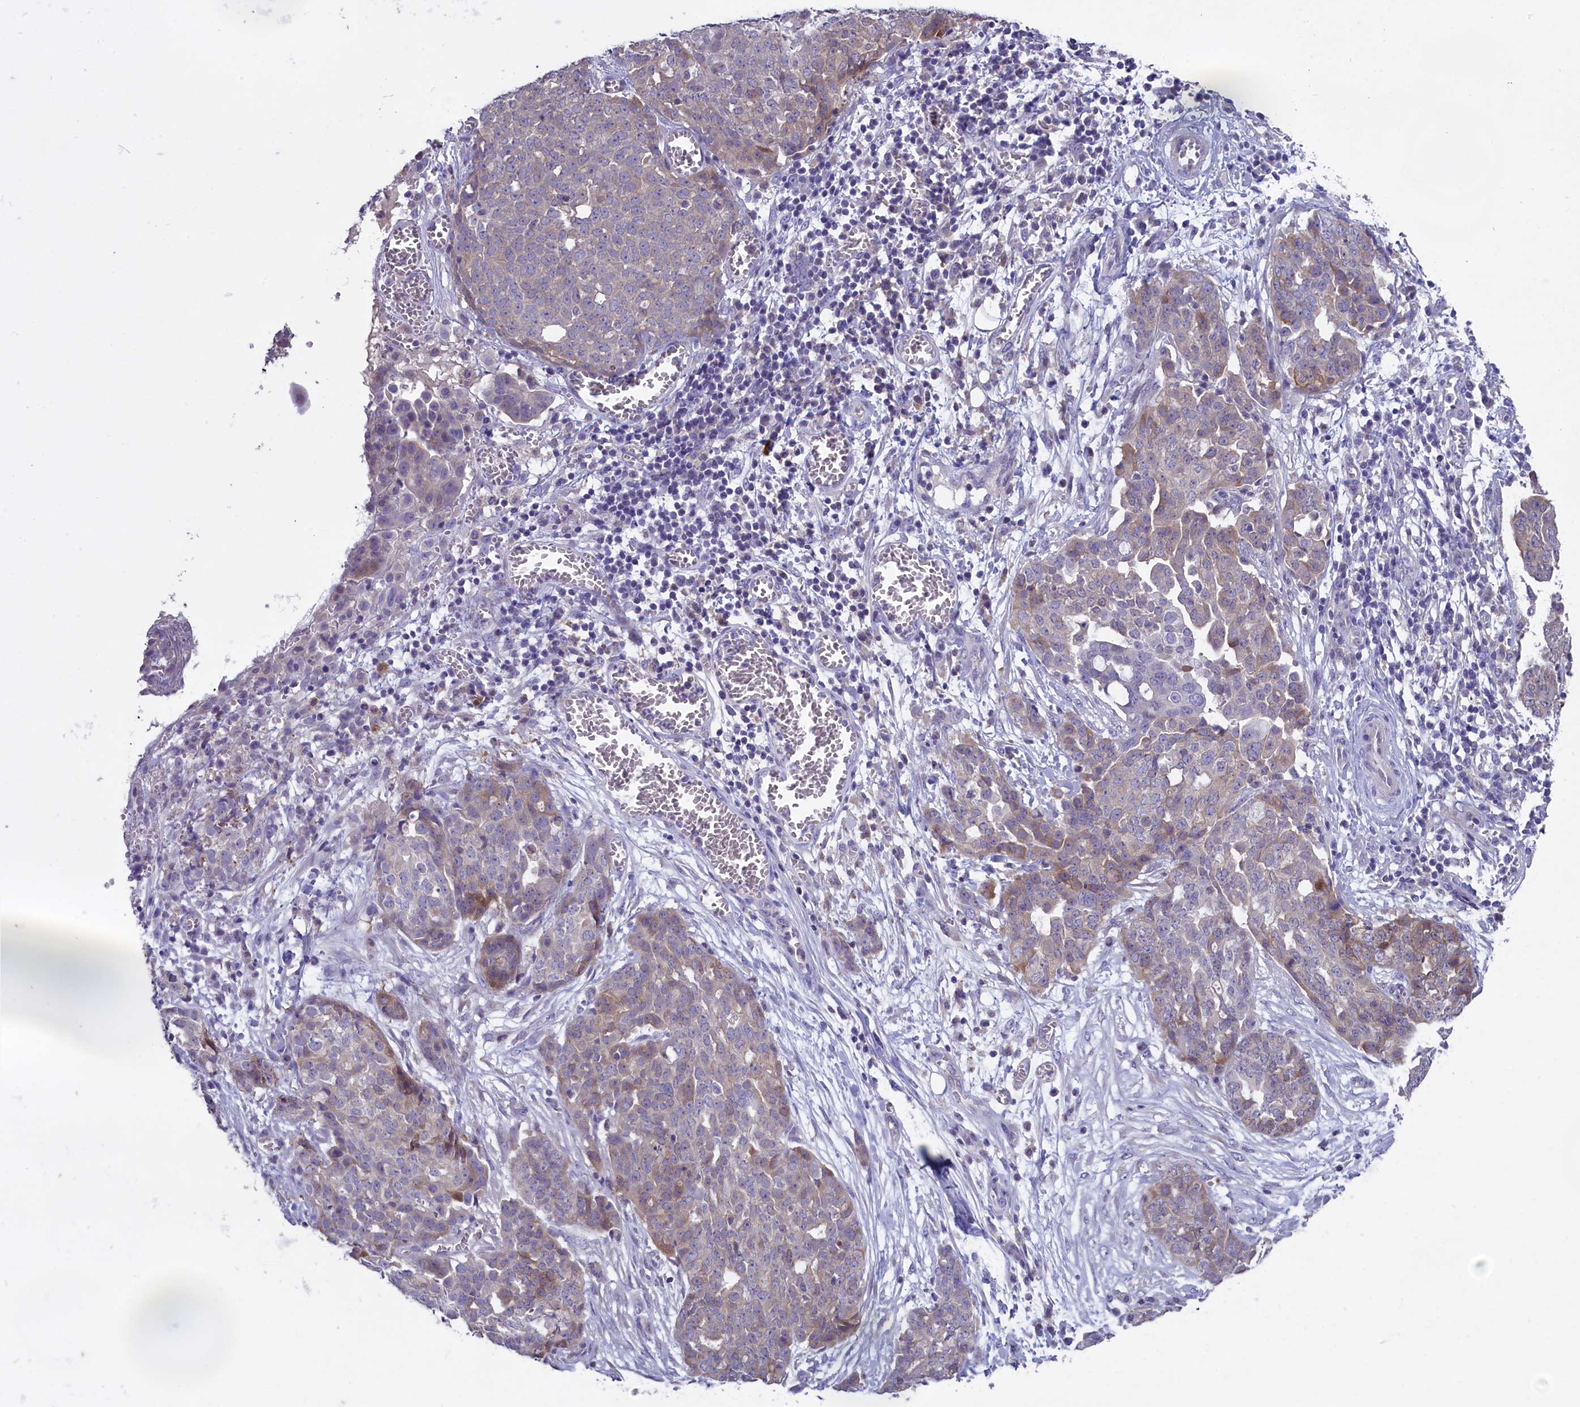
{"staining": {"intensity": "weak", "quantity": "25%-75%", "location": "cytoplasmic/membranous"}, "tissue": "ovarian cancer", "cell_type": "Tumor cells", "image_type": "cancer", "snomed": [{"axis": "morphology", "description": "Cystadenocarcinoma, serous, NOS"}, {"axis": "topography", "description": "Soft tissue"}, {"axis": "topography", "description": "Ovary"}], "caption": "Immunohistochemical staining of serous cystadenocarcinoma (ovarian) displays weak cytoplasmic/membranous protein expression in approximately 25%-75% of tumor cells.", "gene": "ENPP6", "patient": {"sex": "female", "age": 57}}